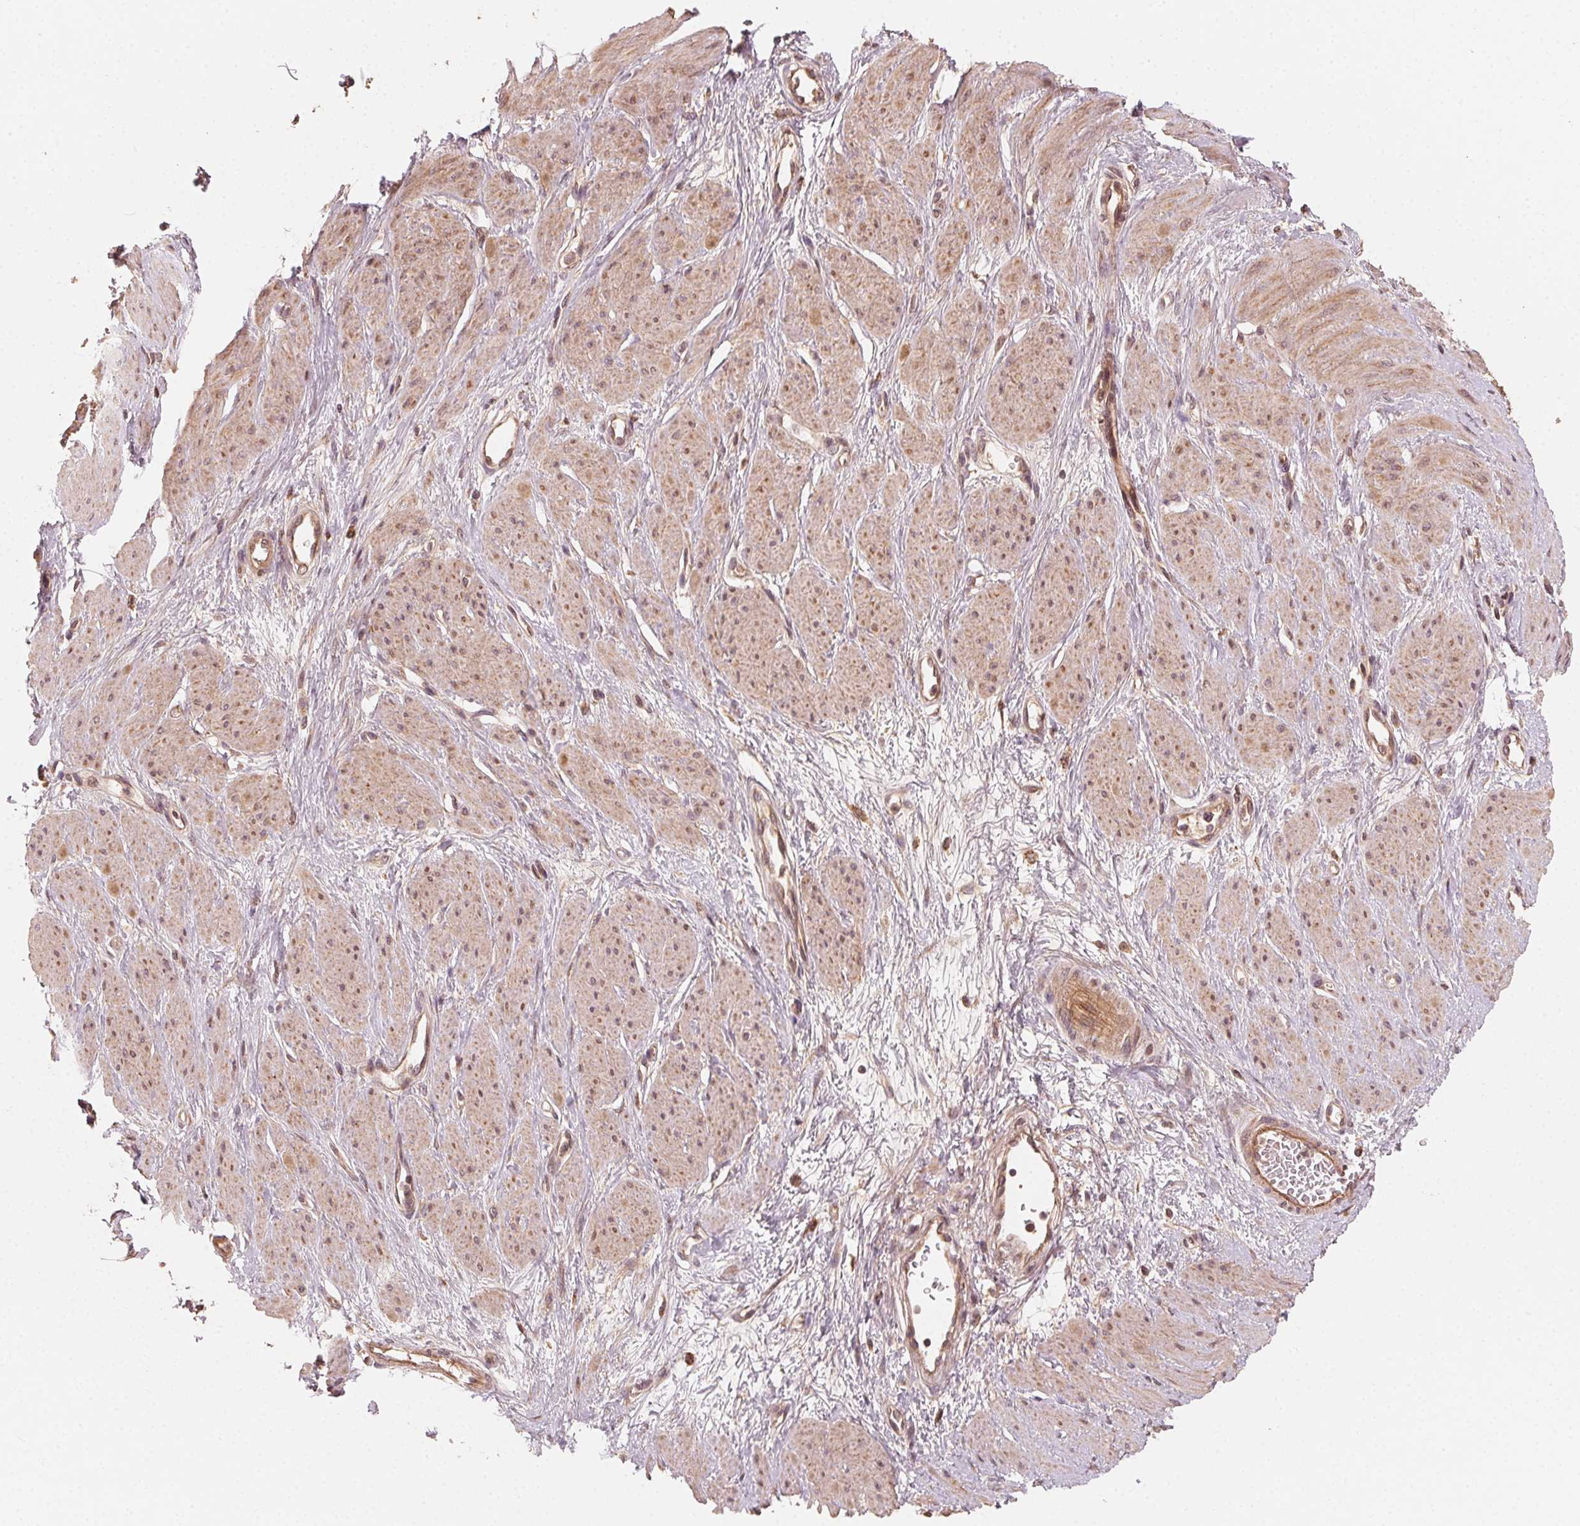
{"staining": {"intensity": "weak", "quantity": ">75%", "location": "cytoplasmic/membranous"}, "tissue": "smooth muscle", "cell_type": "Smooth muscle cells", "image_type": "normal", "snomed": [{"axis": "morphology", "description": "Normal tissue, NOS"}, {"axis": "topography", "description": "Smooth muscle"}, {"axis": "topography", "description": "Uterus"}], "caption": "This is an image of immunohistochemistry staining of normal smooth muscle, which shows weak staining in the cytoplasmic/membranous of smooth muscle cells.", "gene": "WBP2", "patient": {"sex": "female", "age": 39}}